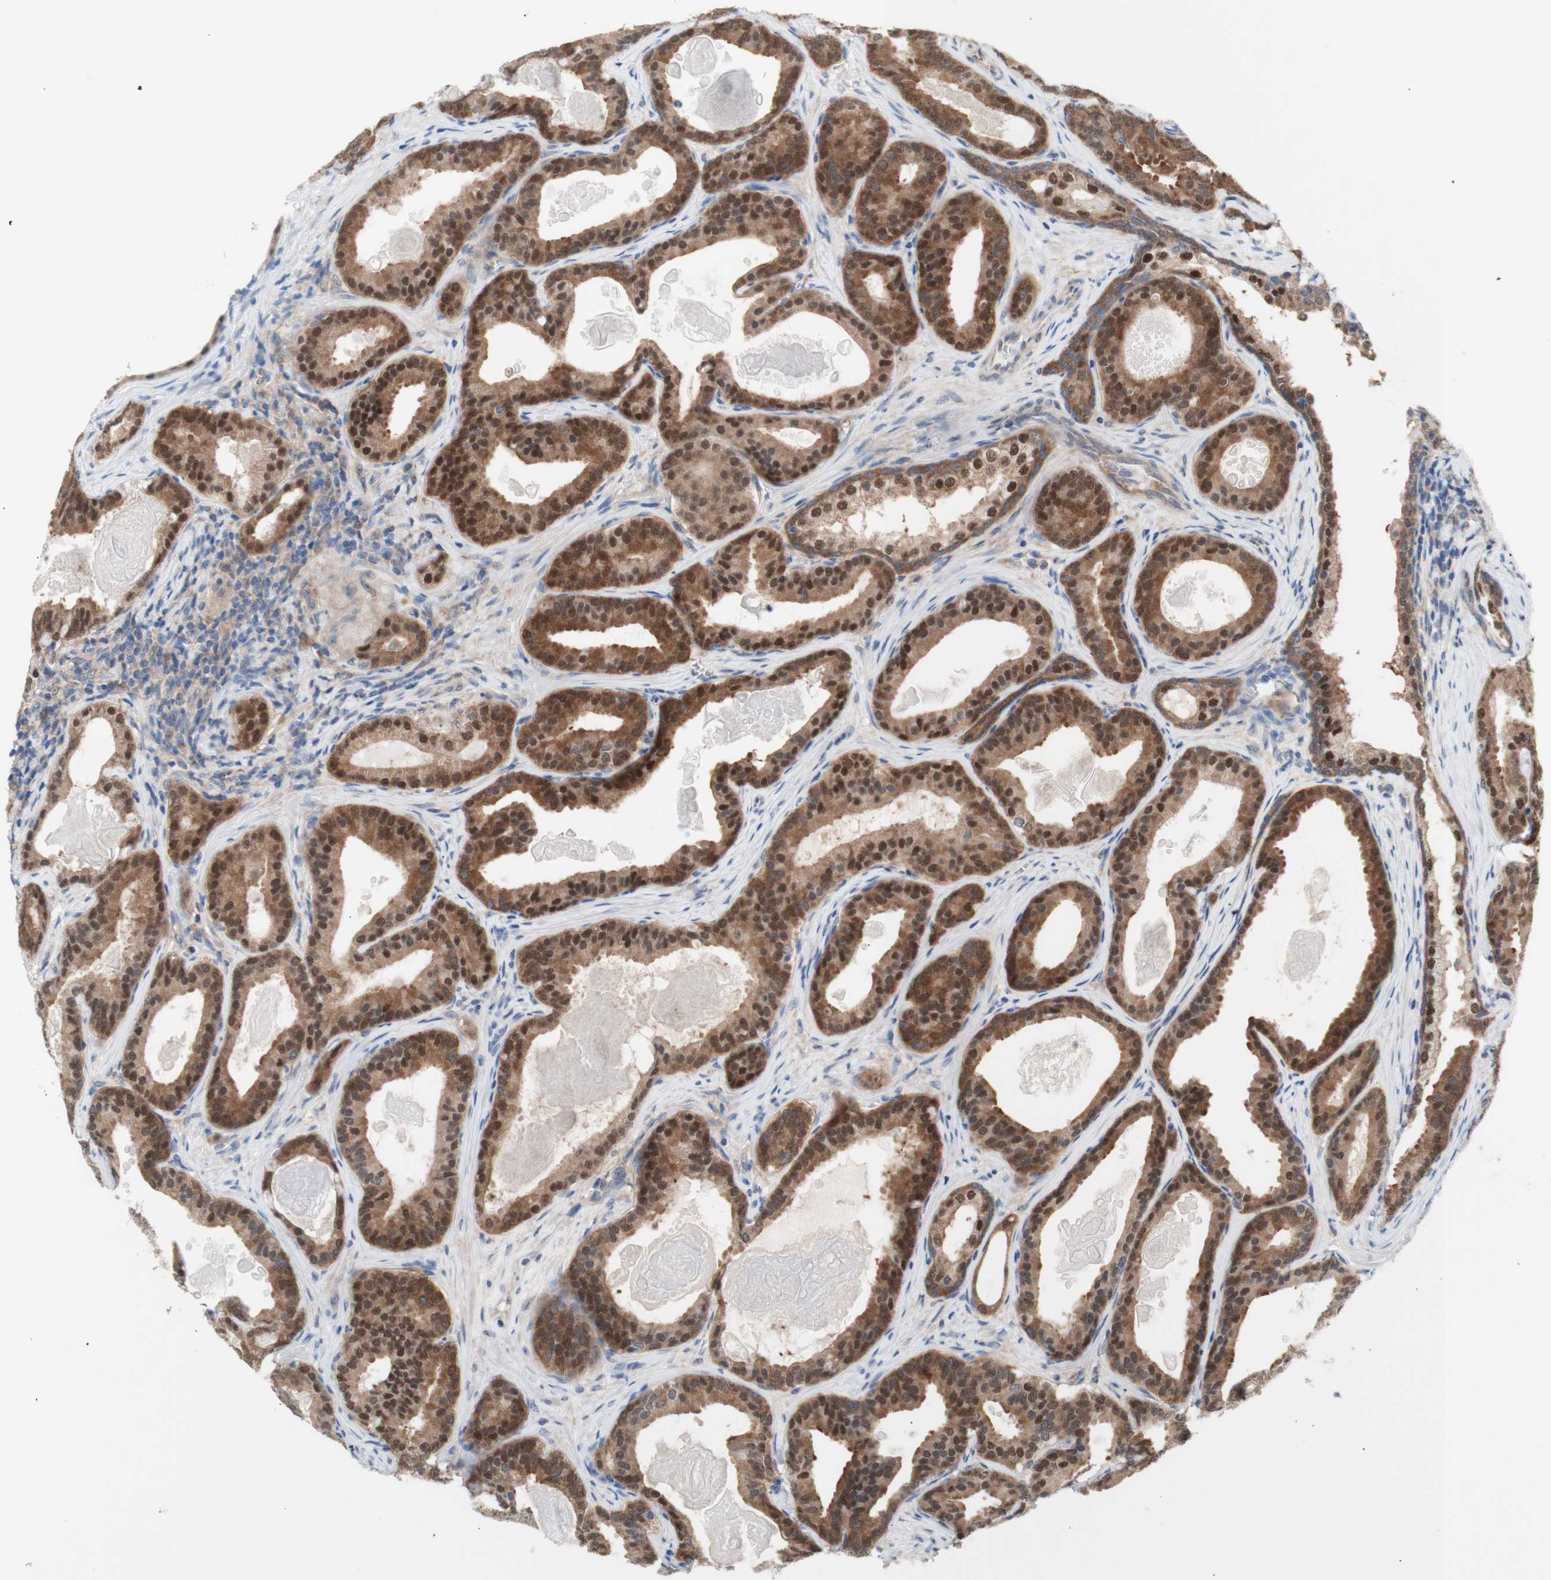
{"staining": {"intensity": "moderate", "quantity": ">75%", "location": "cytoplasmic/membranous,nuclear"}, "tissue": "prostate cancer", "cell_type": "Tumor cells", "image_type": "cancer", "snomed": [{"axis": "morphology", "description": "Adenocarcinoma, High grade"}, {"axis": "topography", "description": "Prostate"}], "caption": "IHC image of neoplastic tissue: prostate high-grade adenocarcinoma stained using immunohistochemistry displays medium levels of moderate protein expression localized specifically in the cytoplasmic/membranous and nuclear of tumor cells, appearing as a cytoplasmic/membranous and nuclear brown color.", "gene": "PRMT5", "patient": {"sex": "male", "age": 60}}